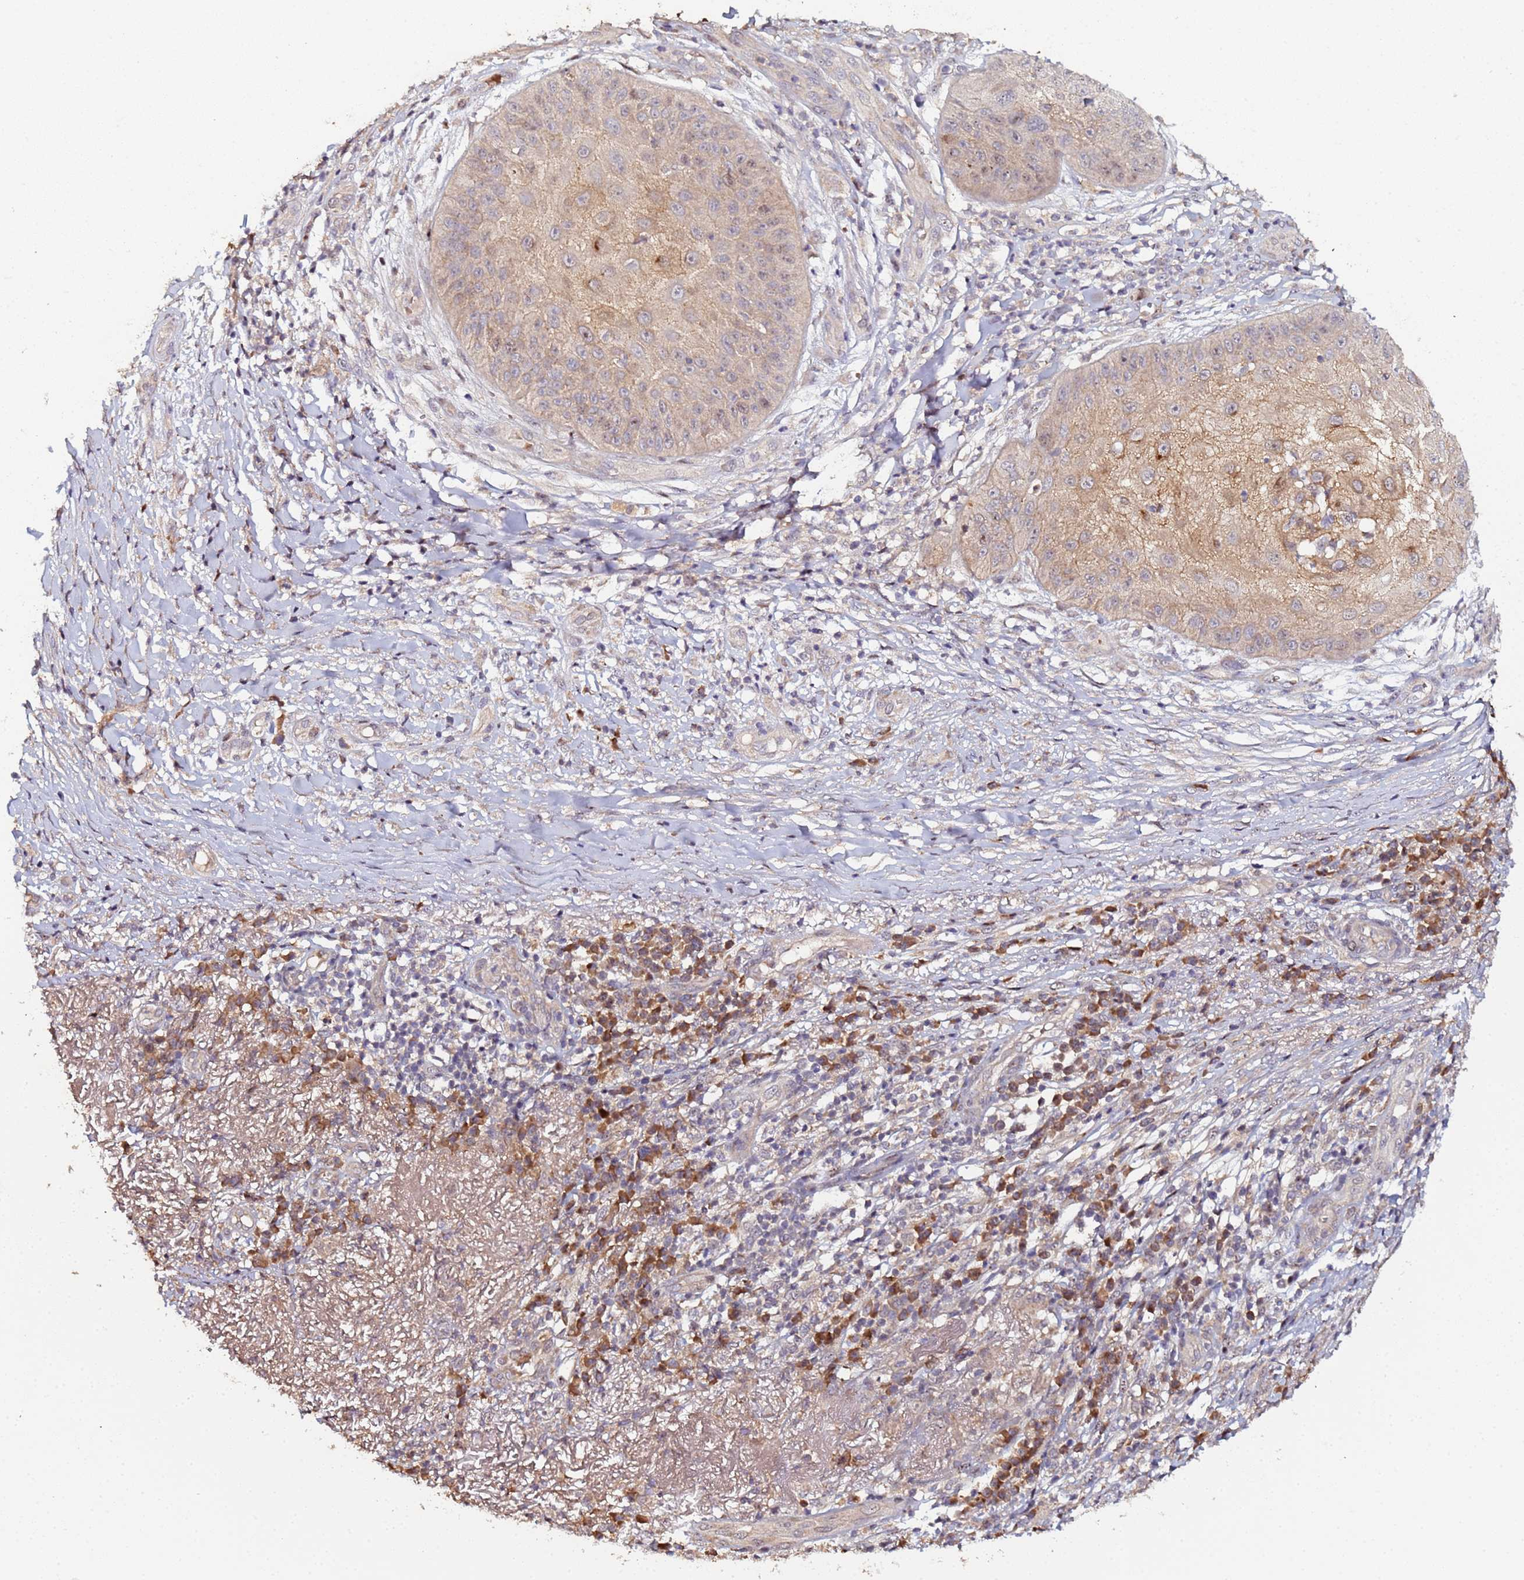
{"staining": {"intensity": "weak", "quantity": "<25%", "location": "cytoplasmic/membranous,nuclear"}, "tissue": "skin cancer", "cell_type": "Tumor cells", "image_type": "cancer", "snomed": [{"axis": "morphology", "description": "Squamous cell carcinoma, NOS"}, {"axis": "topography", "description": "Skin"}], "caption": "Immunohistochemical staining of skin cancer demonstrates no significant positivity in tumor cells.", "gene": "OSER1", "patient": {"sex": "male", "age": 70}}